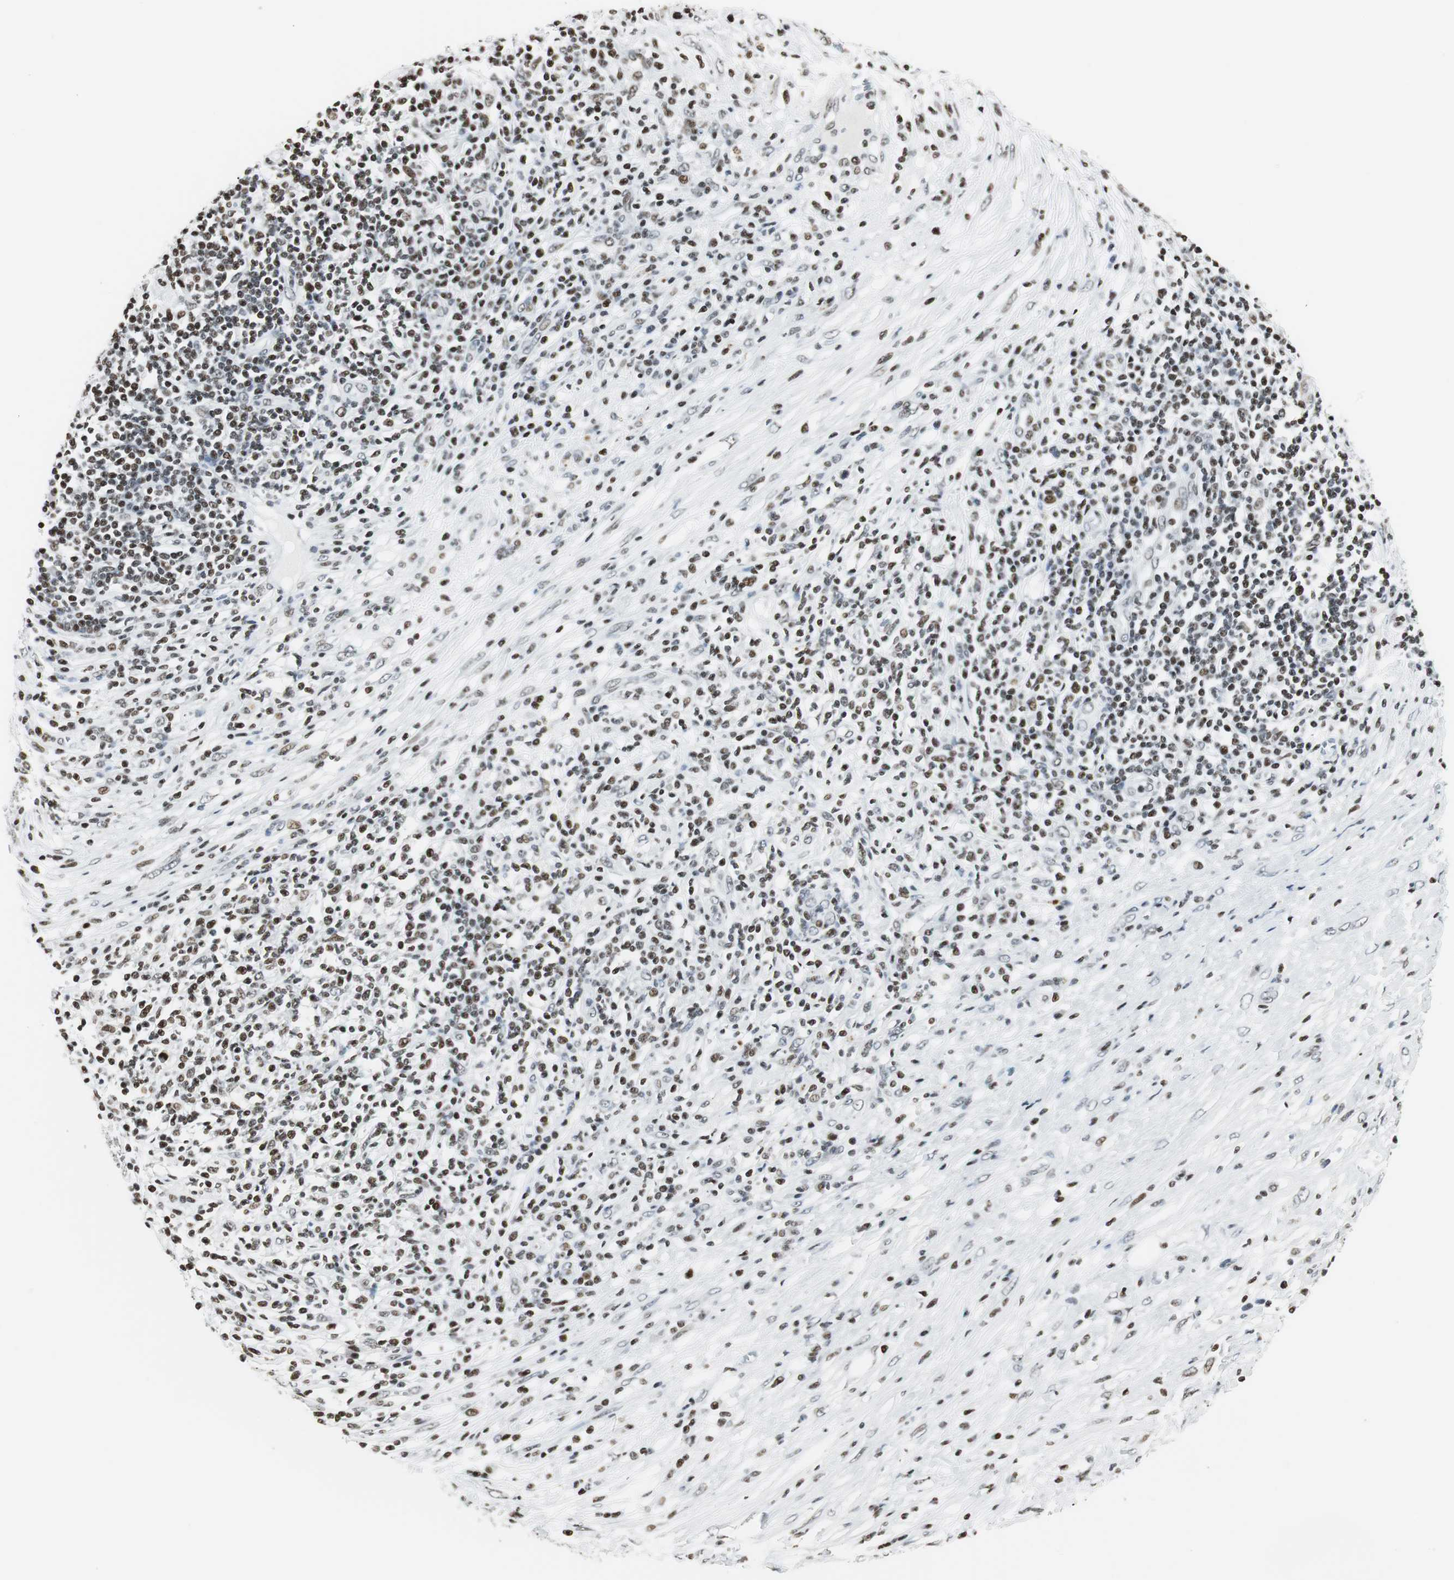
{"staining": {"intensity": "moderate", "quantity": "25%-75%", "location": "nuclear"}, "tissue": "lymphoma", "cell_type": "Tumor cells", "image_type": "cancer", "snomed": [{"axis": "morphology", "description": "Malignant lymphoma, non-Hodgkin's type, High grade"}, {"axis": "topography", "description": "Lymph node"}], "caption": "A micrograph of high-grade malignant lymphoma, non-Hodgkin's type stained for a protein displays moderate nuclear brown staining in tumor cells. The staining was performed using DAB (3,3'-diaminobenzidine) to visualize the protein expression in brown, while the nuclei were stained in blue with hematoxylin (Magnification: 20x).", "gene": "RBBP4", "patient": {"sex": "female", "age": 84}}